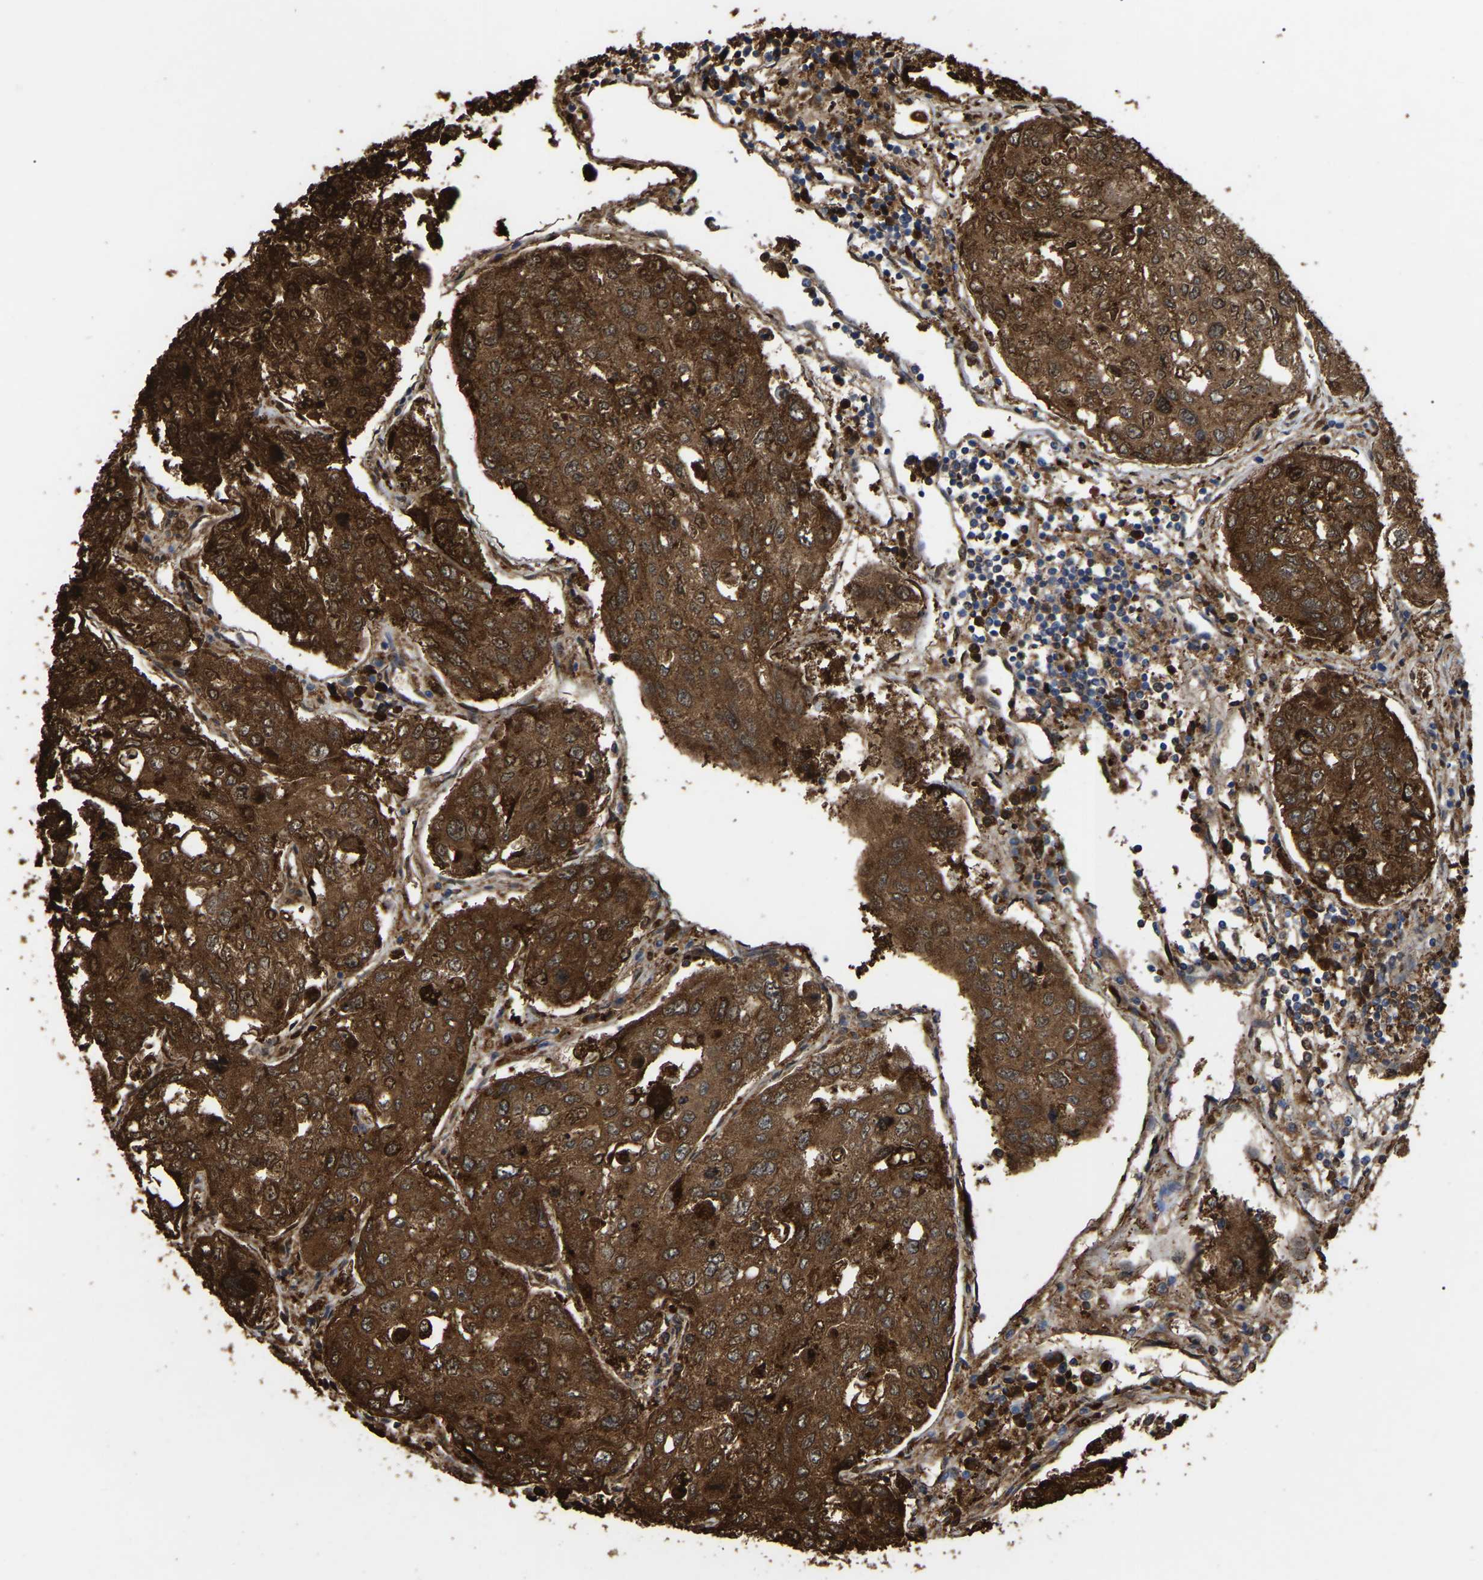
{"staining": {"intensity": "strong", "quantity": ">75%", "location": "cytoplasmic/membranous"}, "tissue": "urothelial cancer", "cell_type": "Tumor cells", "image_type": "cancer", "snomed": [{"axis": "morphology", "description": "Urothelial carcinoma, High grade"}, {"axis": "topography", "description": "Lymph node"}, {"axis": "topography", "description": "Urinary bladder"}], "caption": "Protein staining shows strong cytoplasmic/membranous expression in about >75% of tumor cells in urothelial cancer. (DAB (3,3'-diaminobenzidine) IHC, brown staining for protein, blue staining for nuclei).", "gene": "CIT", "patient": {"sex": "male", "age": 51}}